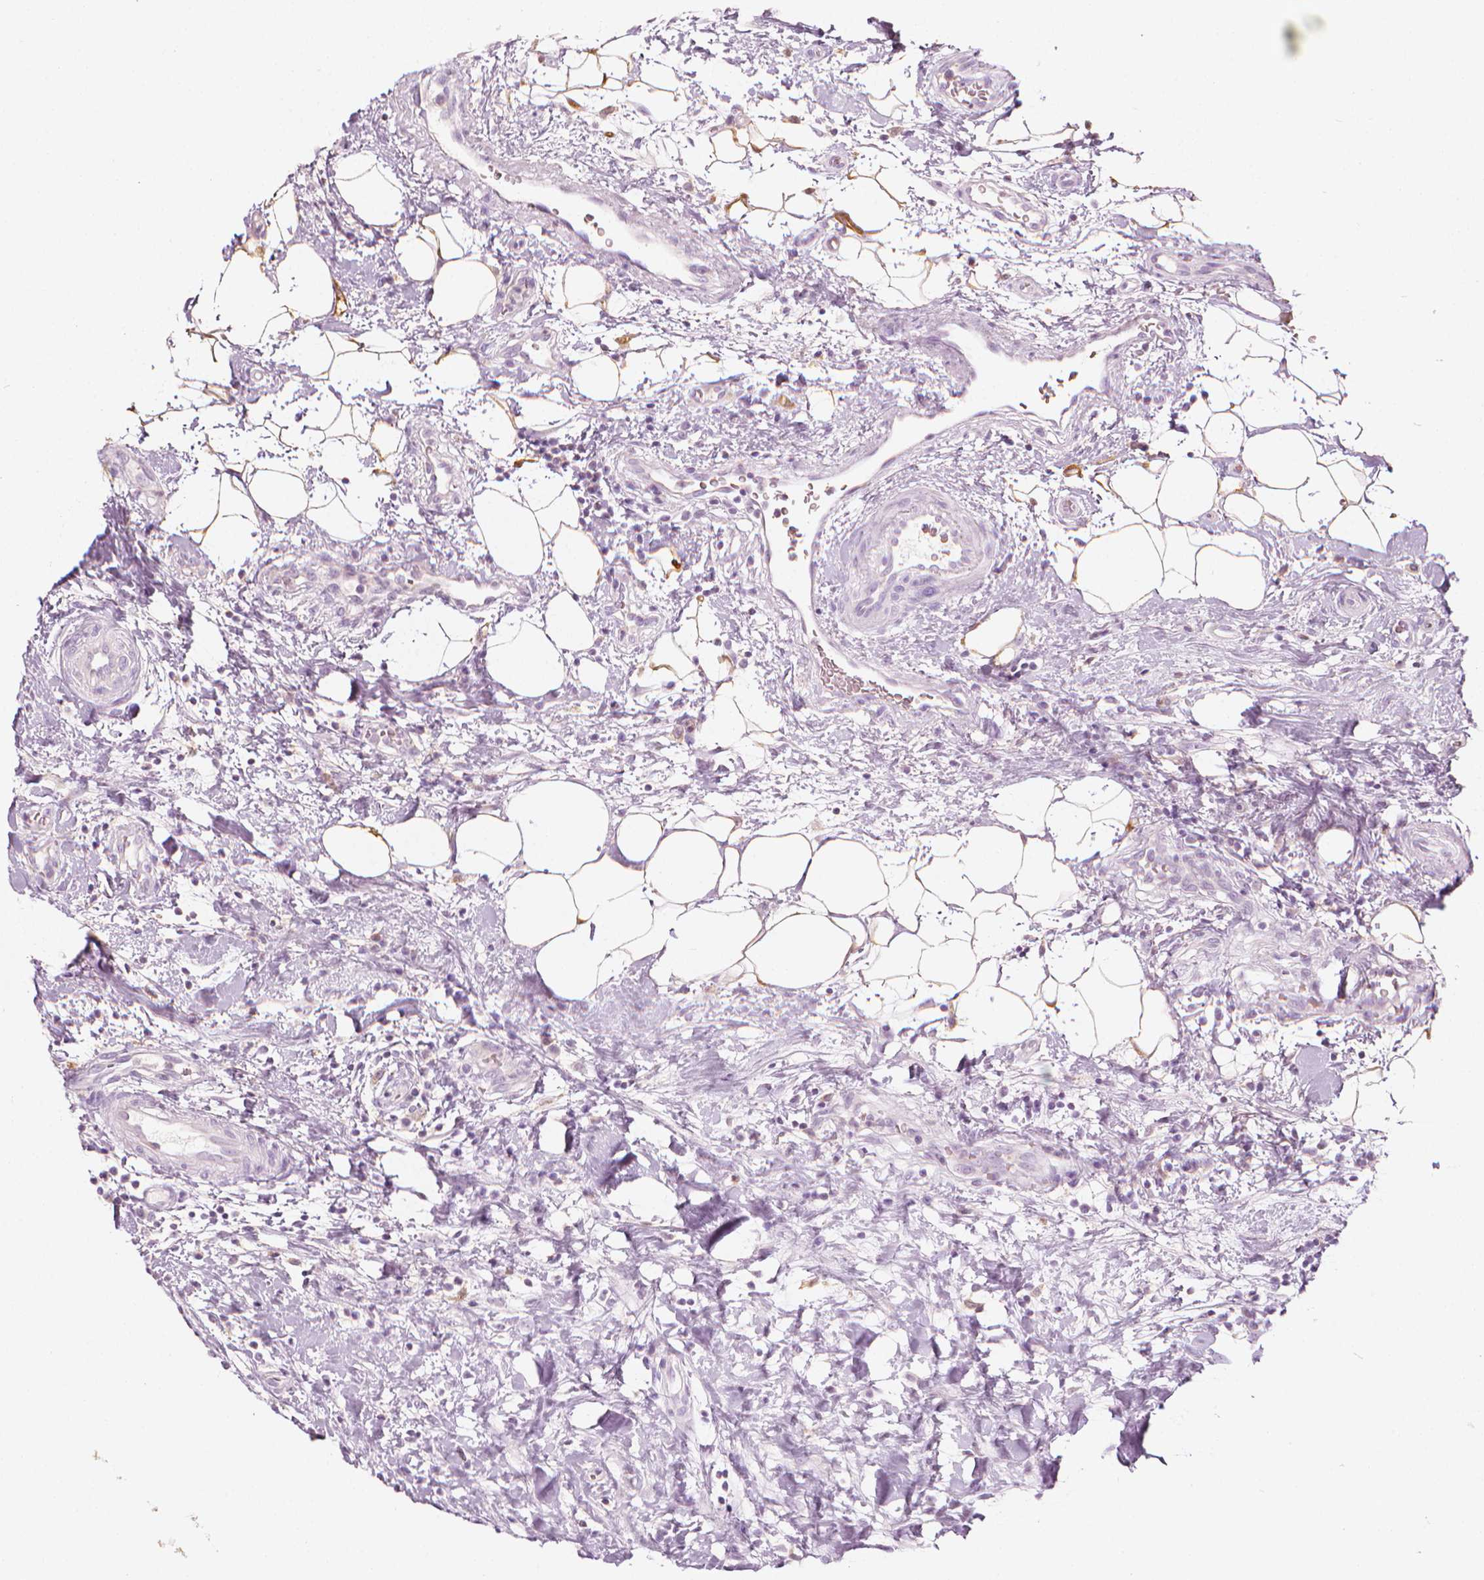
{"staining": {"intensity": "negative", "quantity": "none", "location": "none"}, "tissue": "renal cancer", "cell_type": "Tumor cells", "image_type": "cancer", "snomed": [{"axis": "morphology", "description": "Adenocarcinoma, NOS"}, {"axis": "topography", "description": "Kidney"}], "caption": "Tumor cells are negative for brown protein staining in renal cancer (adenocarcinoma). (Brightfield microscopy of DAB immunohistochemistry at high magnification).", "gene": "SHMT1", "patient": {"sex": "male", "age": 59}}